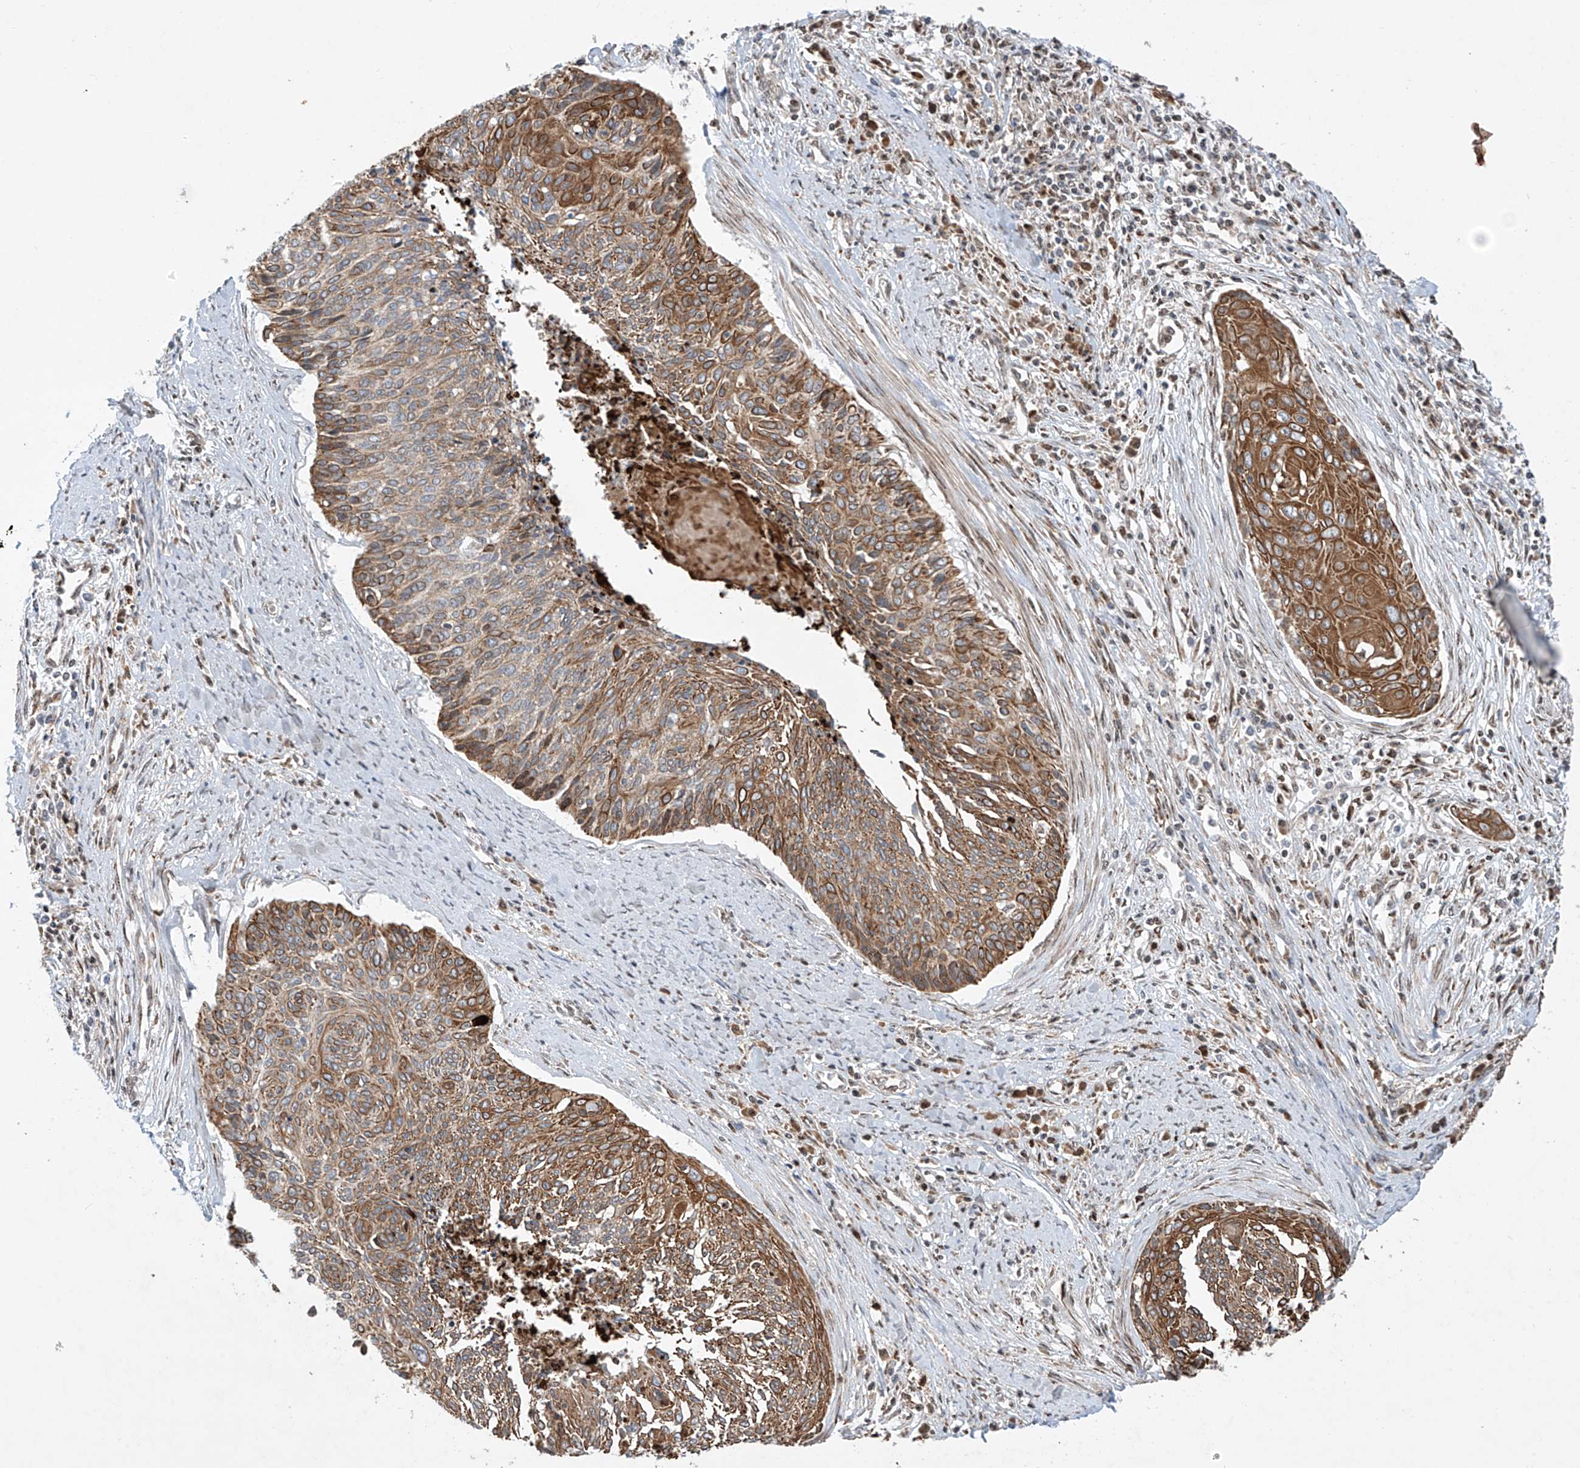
{"staining": {"intensity": "moderate", "quantity": ">75%", "location": "cytoplasmic/membranous"}, "tissue": "cervical cancer", "cell_type": "Tumor cells", "image_type": "cancer", "snomed": [{"axis": "morphology", "description": "Squamous cell carcinoma, NOS"}, {"axis": "topography", "description": "Cervix"}], "caption": "Immunohistochemical staining of cervical squamous cell carcinoma reveals medium levels of moderate cytoplasmic/membranous staining in about >75% of tumor cells.", "gene": "ZBTB8A", "patient": {"sex": "female", "age": 55}}